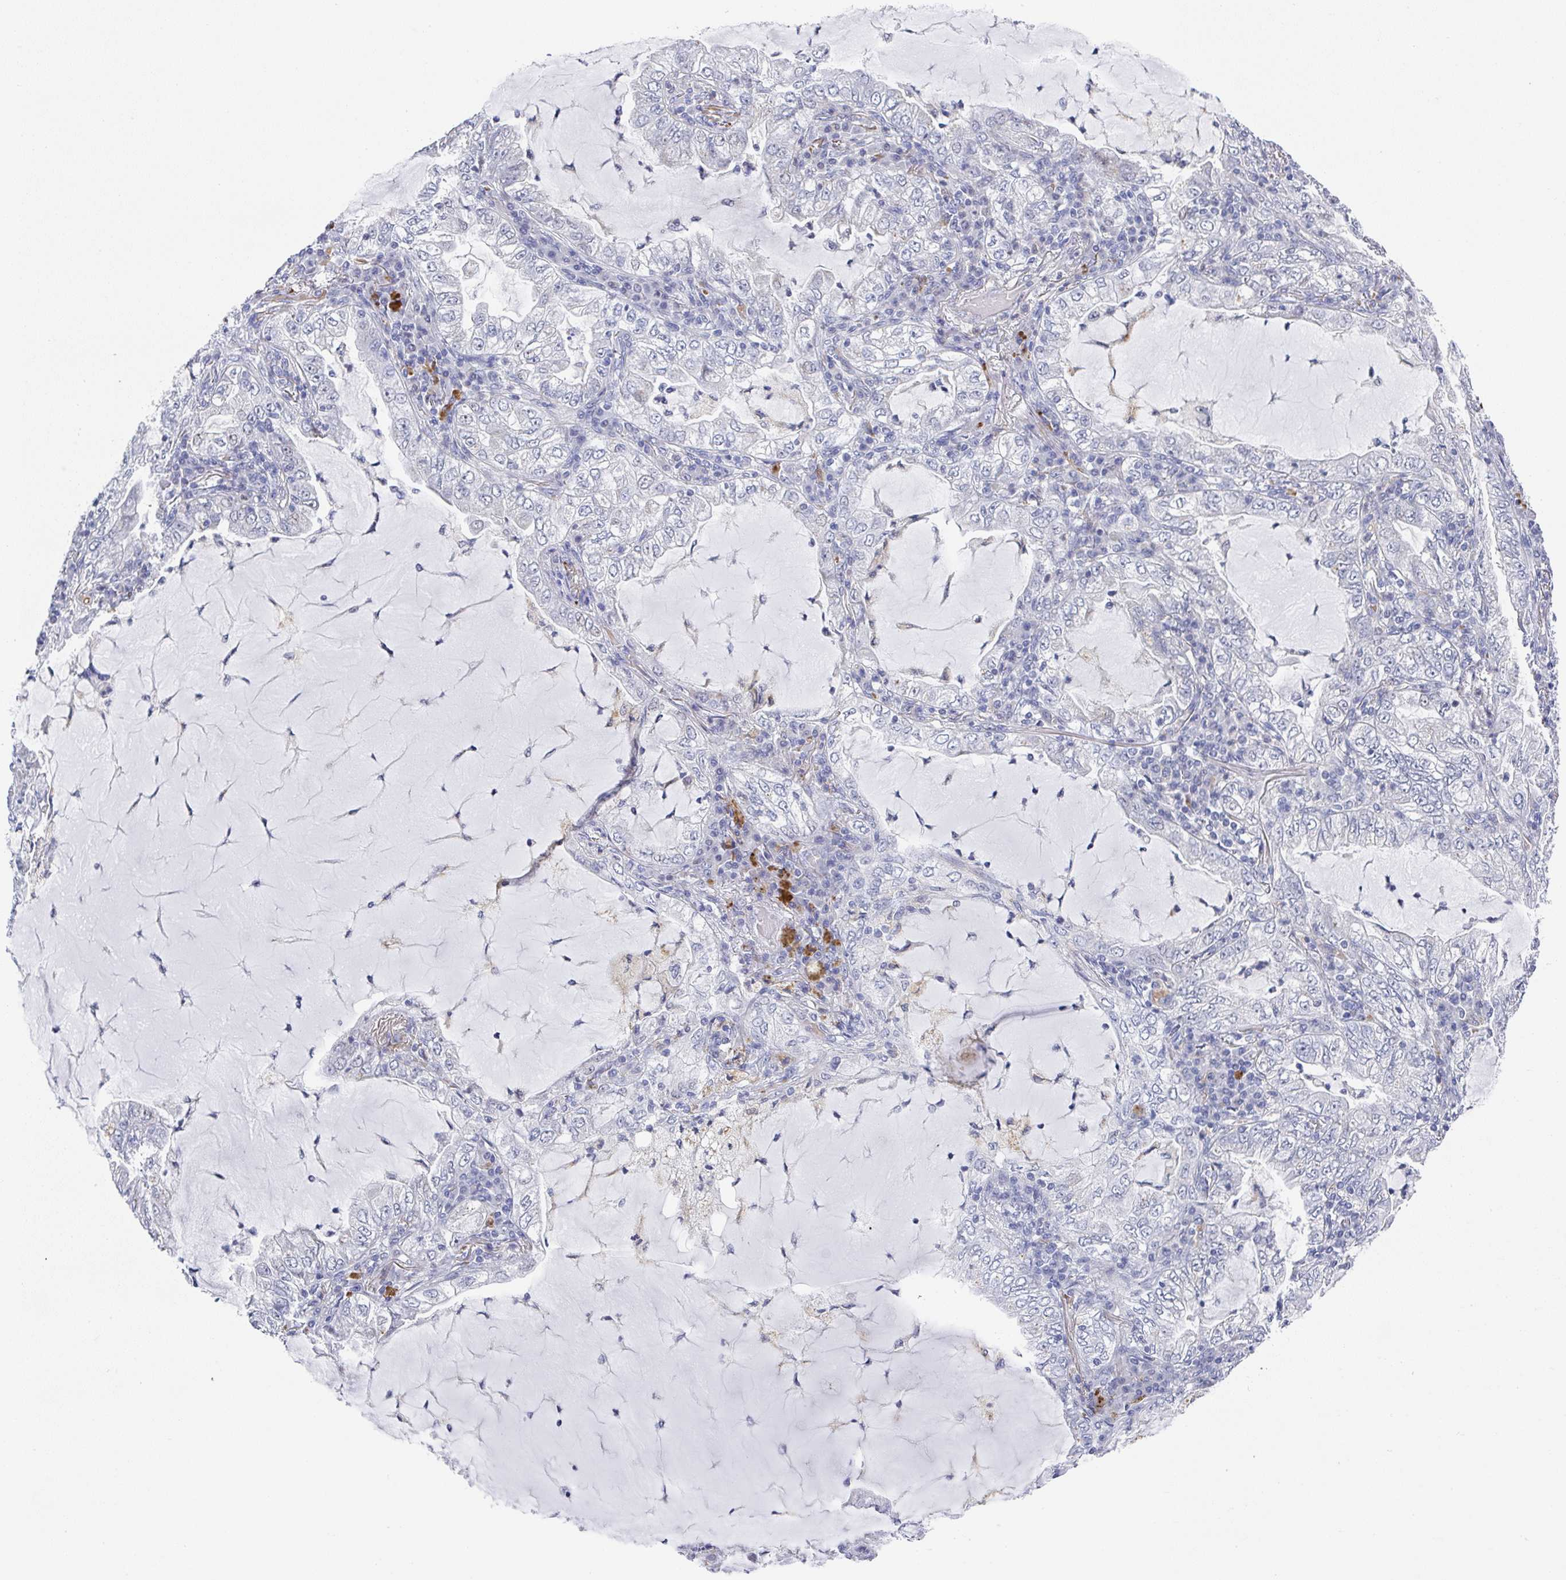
{"staining": {"intensity": "negative", "quantity": "none", "location": "none"}, "tissue": "lung cancer", "cell_type": "Tumor cells", "image_type": "cancer", "snomed": [{"axis": "morphology", "description": "Adenocarcinoma, NOS"}, {"axis": "topography", "description": "Lung"}], "caption": "Adenocarcinoma (lung) was stained to show a protein in brown. There is no significant expression in tumor cells.", "gene": "NCF1", "patient": {"sex": "female", "age": 73}}